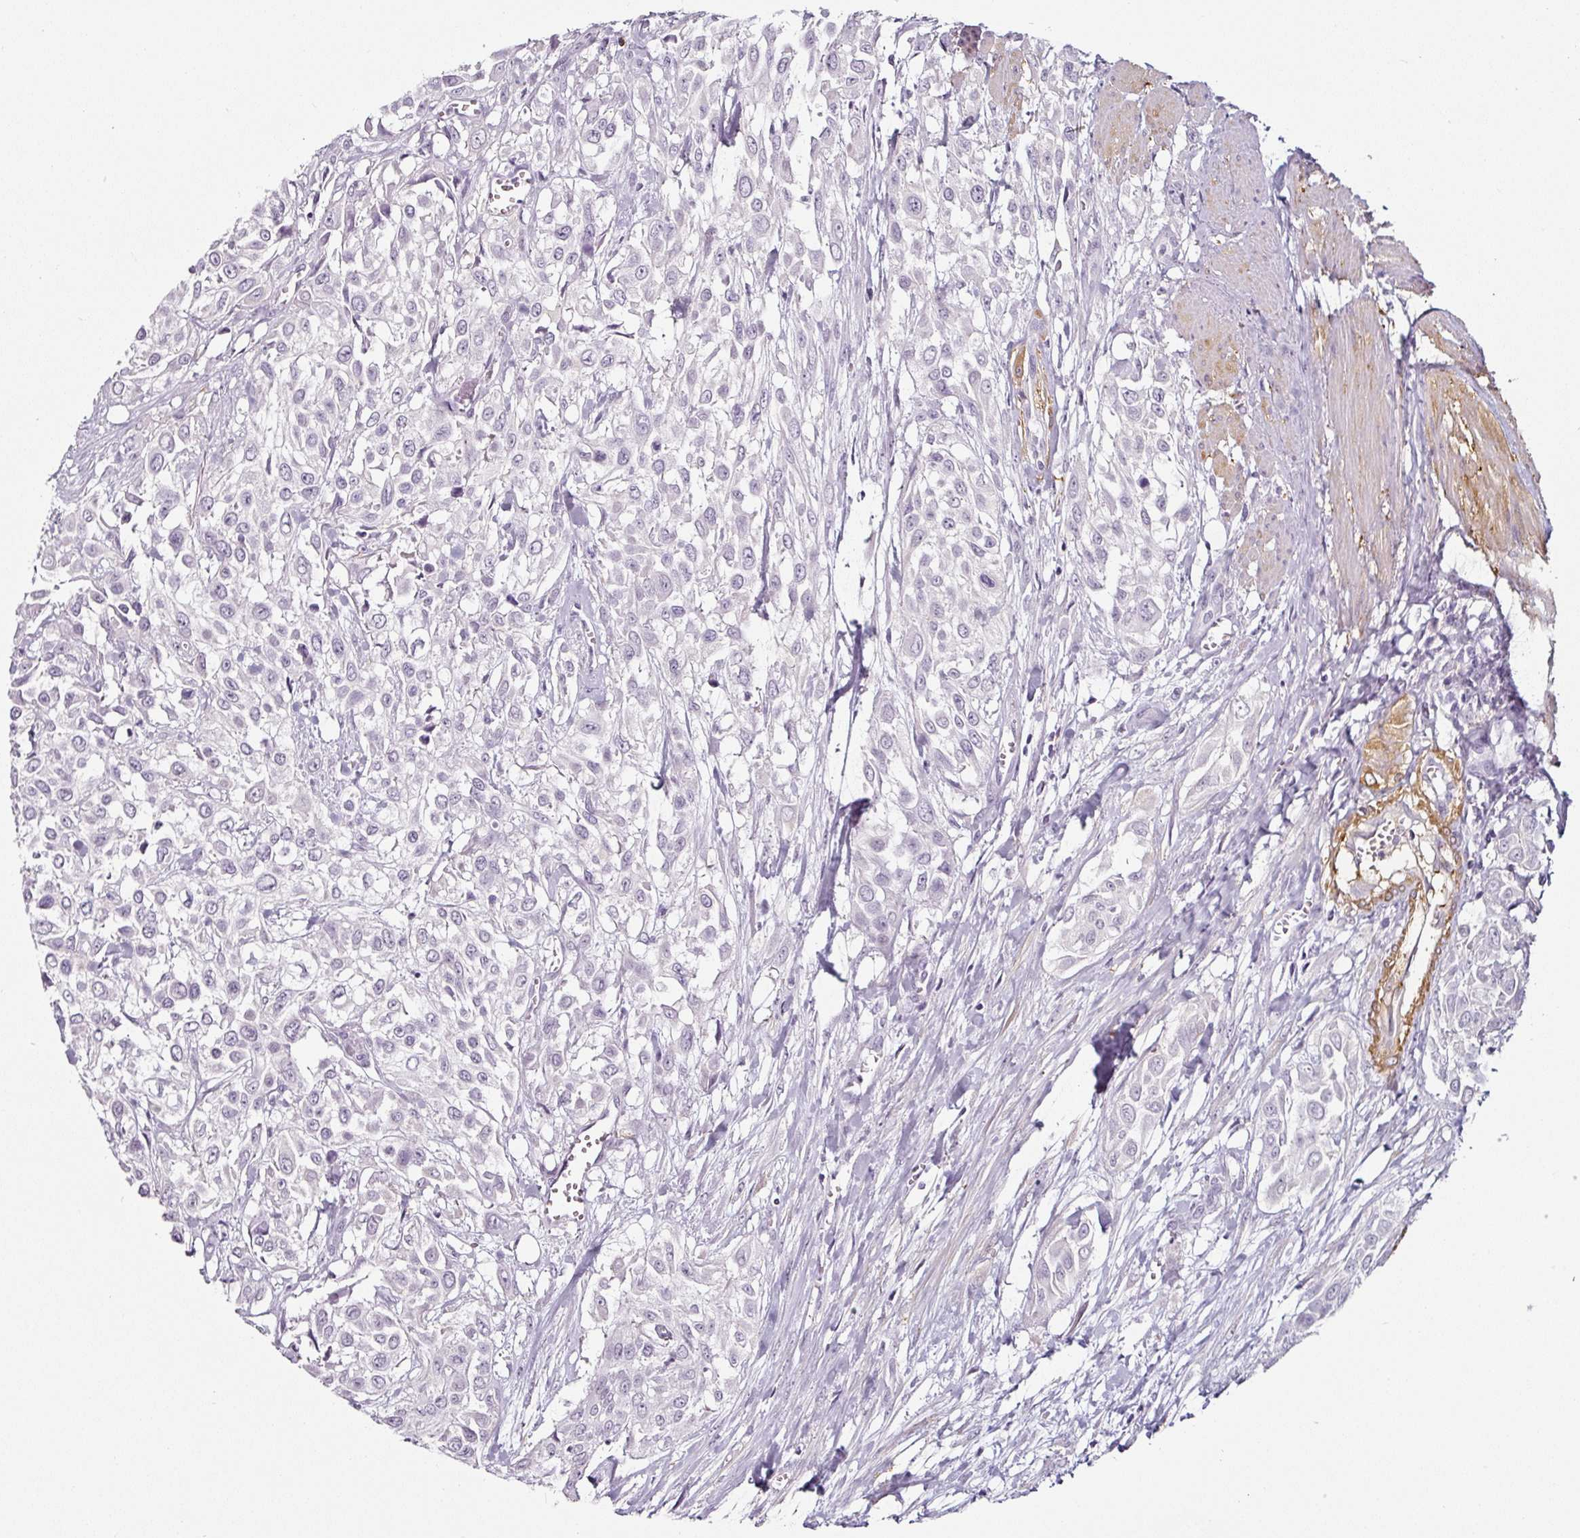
{"staining": {"intensity": "negative", "quantity": "none", "location": "none"}, "tissue": "urothelial cancer", "cell_type": "Tumor cells", "image_type": "cancer", "snomed": [{"axis": "morphology", "description": "Urothelial carcinoma, High grade"}, {"axis": "topography", "description": "Urinary bladder"}], "caption": "The immunohistochemistry (IHC) photomicrograph has no significant positivity in tumor cells of urothelial carcinoma (high-grade) tissue.", "gene": "CAP2", "patient": {"sex": "male", "age": 57}}